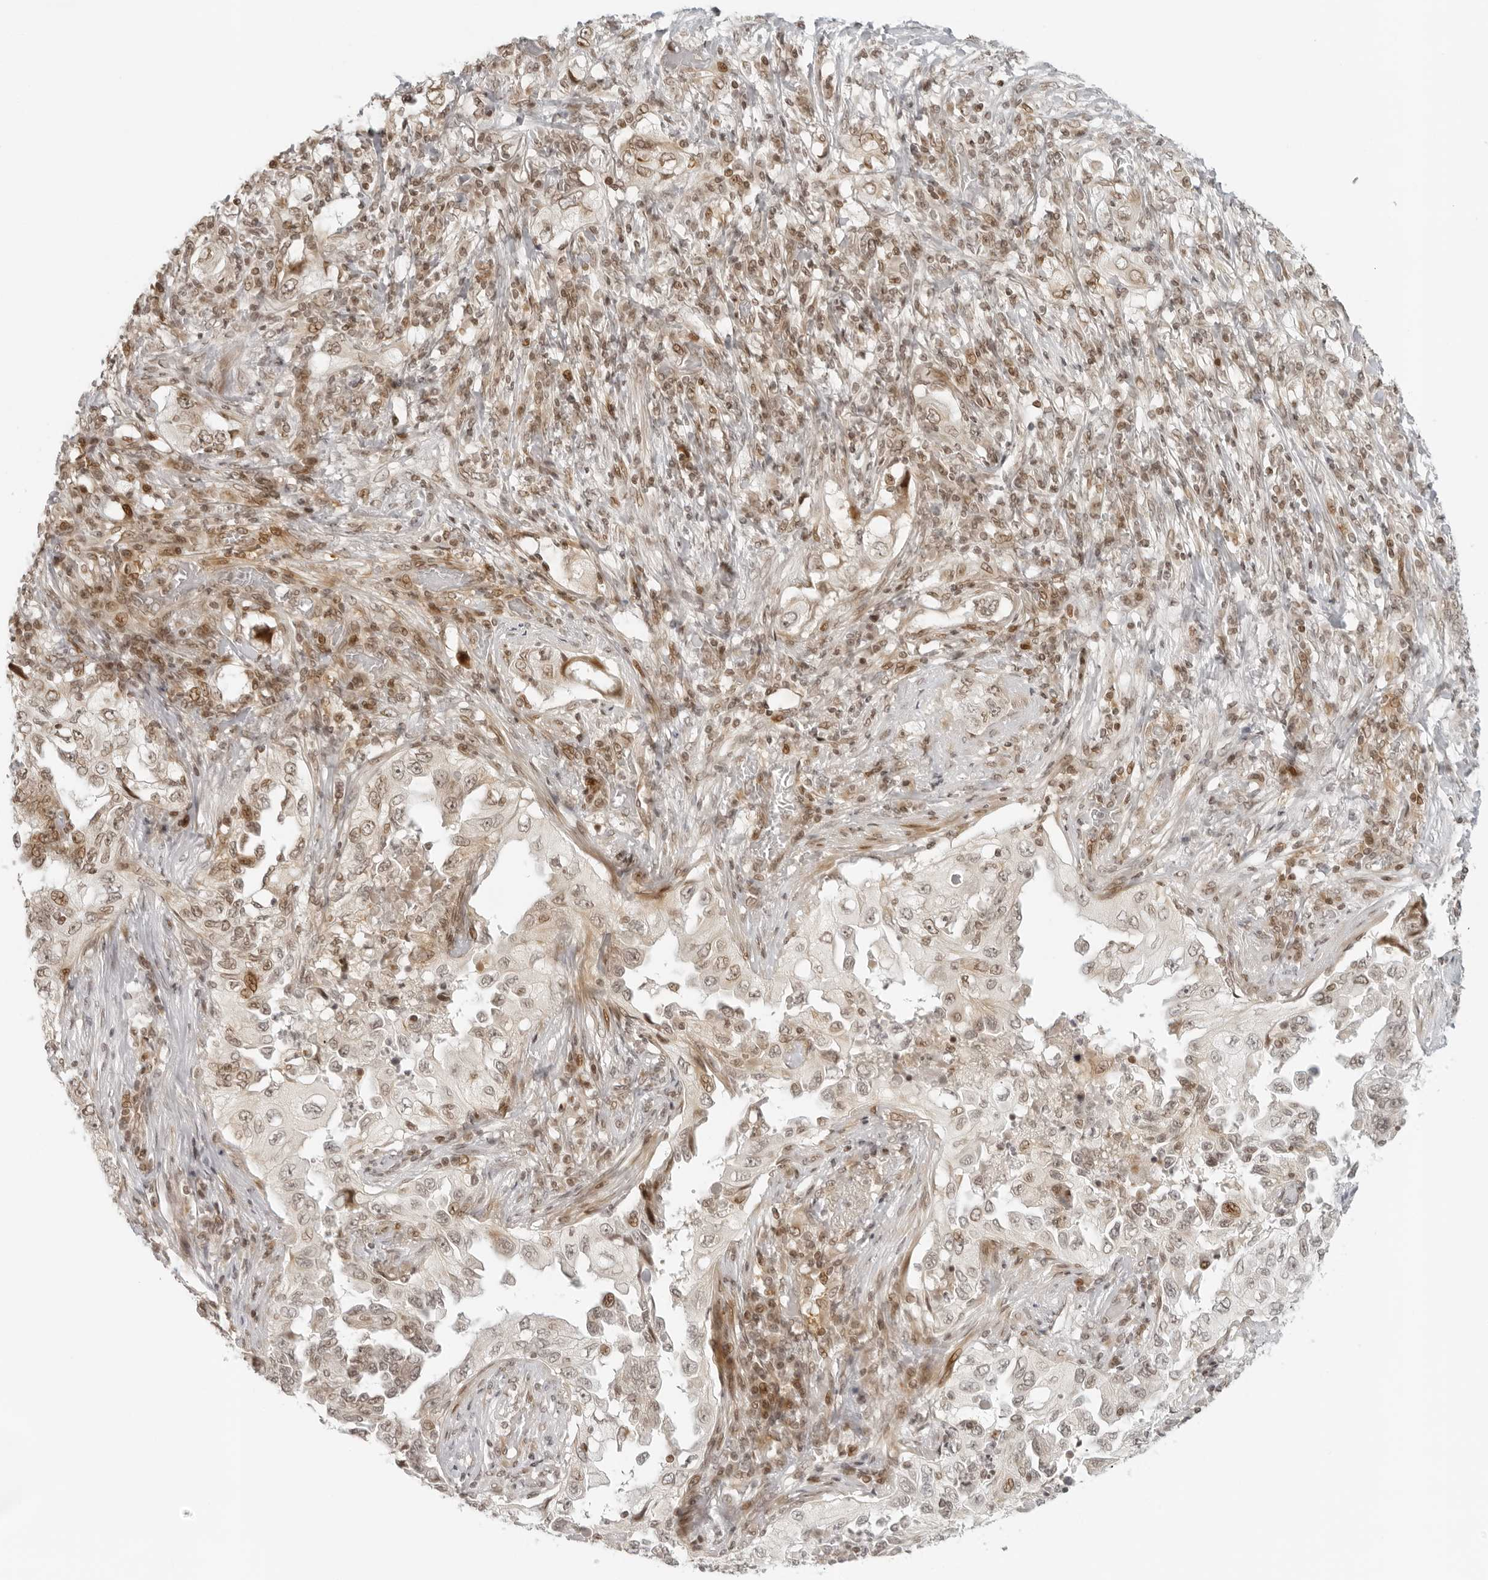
{"staining": {"intensity": "weak", "quantity": ">75%", "location": "nuclear"}, "tissue": "lung cancer", "cell_type": "Tumor cells", "image_type": "cancer", "snomed": [{"axis": "morphology", "description": "Adenocarcinoma, NOS"}, {"axis": "topography", "description": "Lung"}], "caption": "An immunohistochemistry photomicrograph of tumor tissue is shown. Protein staining in brown labels weak nuclear positivity in adenocarcinoma (lung) within tumor cells.", "gene": "ZNF407", "patient": {"sex": "female", "age": 51}}